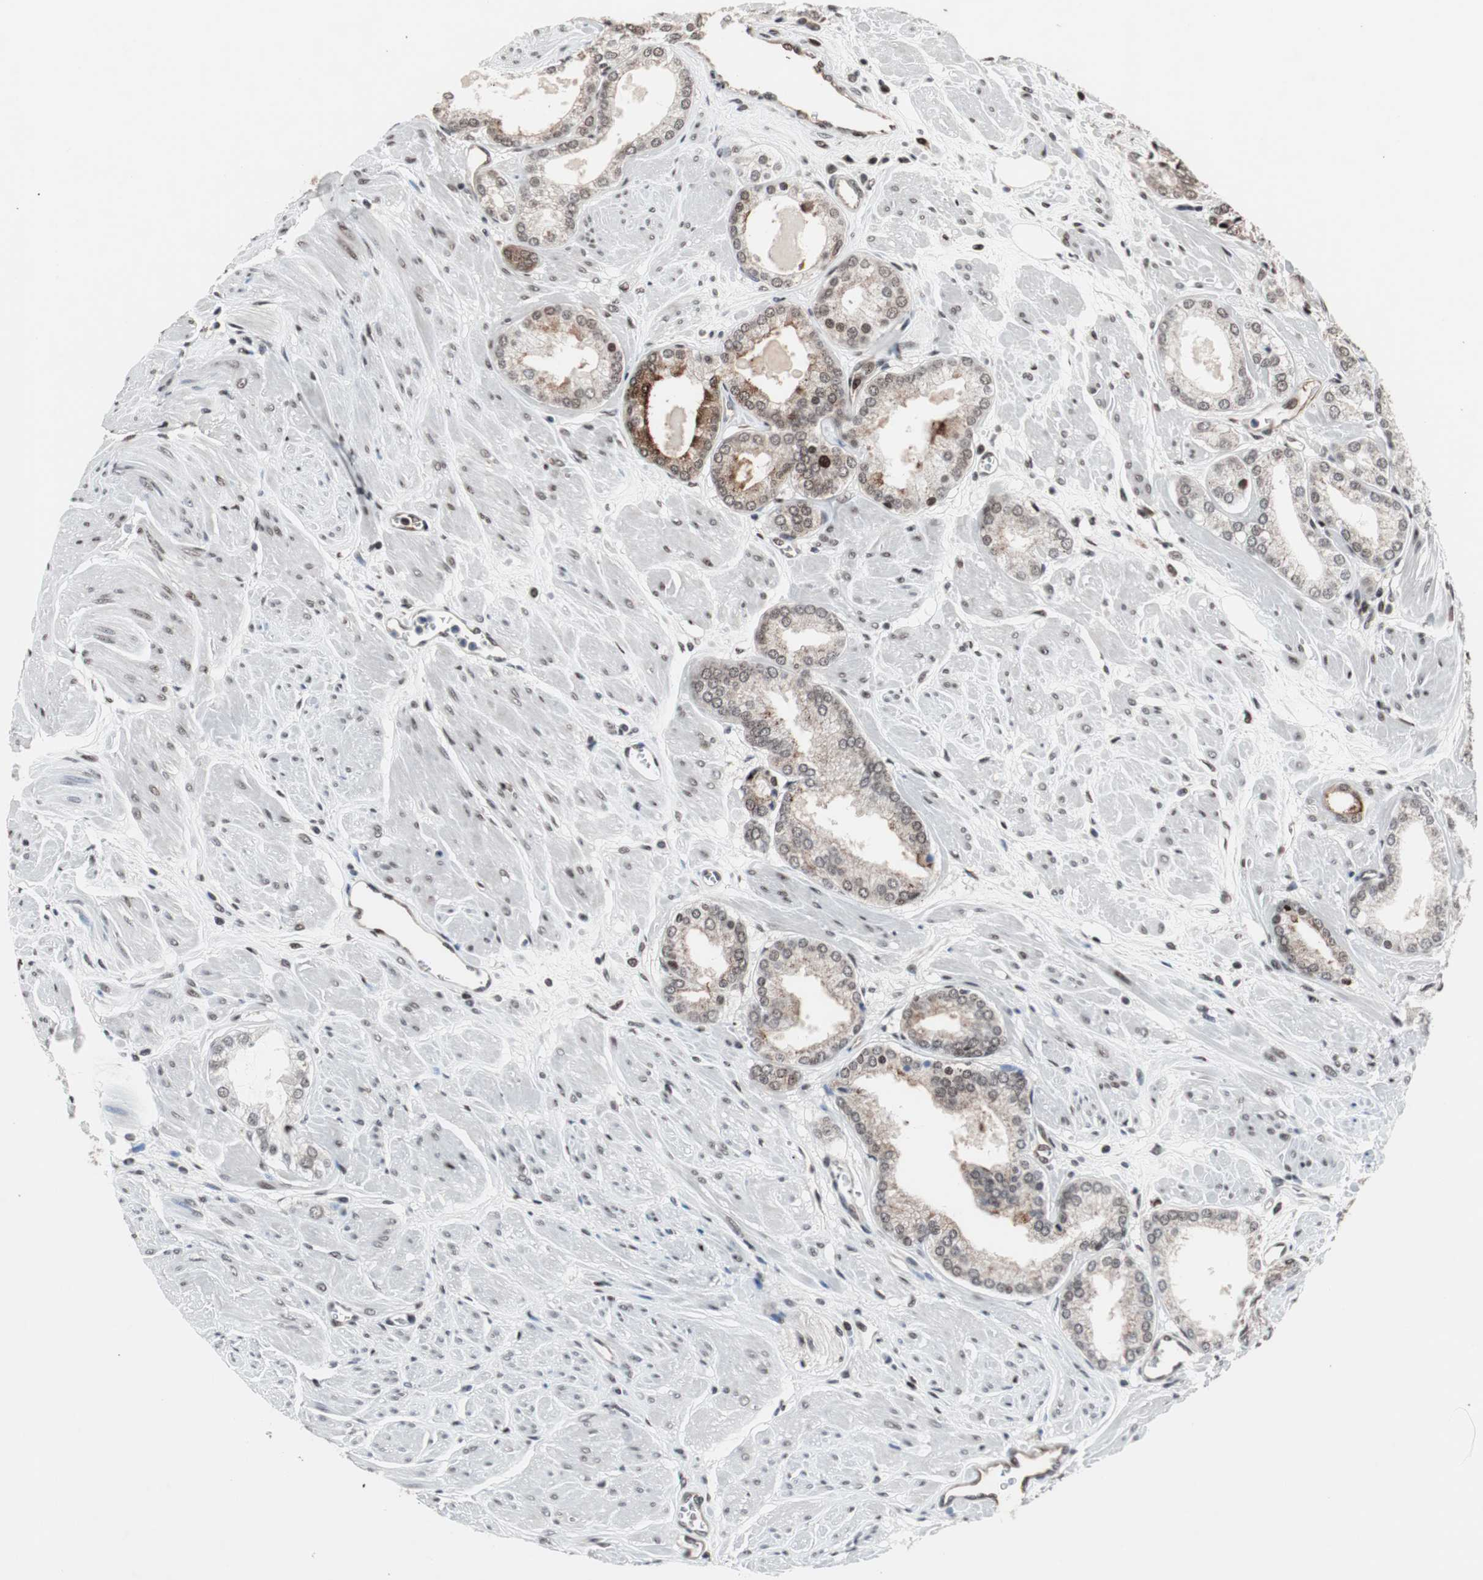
{"staining": {"intensity": "weak", "quantity": "25%-75%", "location": "nuclear"}, "tissue": "prostate cancer", "cell_type": "Tumor cells", "image_type": "cancer", "snomed": [{"axis": "morphology", "description": "Adenocarcinoma, High grade"}, {"axis": "topography", "description": "Prostate"}], "caption": "A brown stain highlights weak nuclear expression of a protein in human prostate cancer (adenocarcinoma (high-grade)) tumor cells.", "gene": "POGZ", "patient": {"sex": "male", "age": 61}}